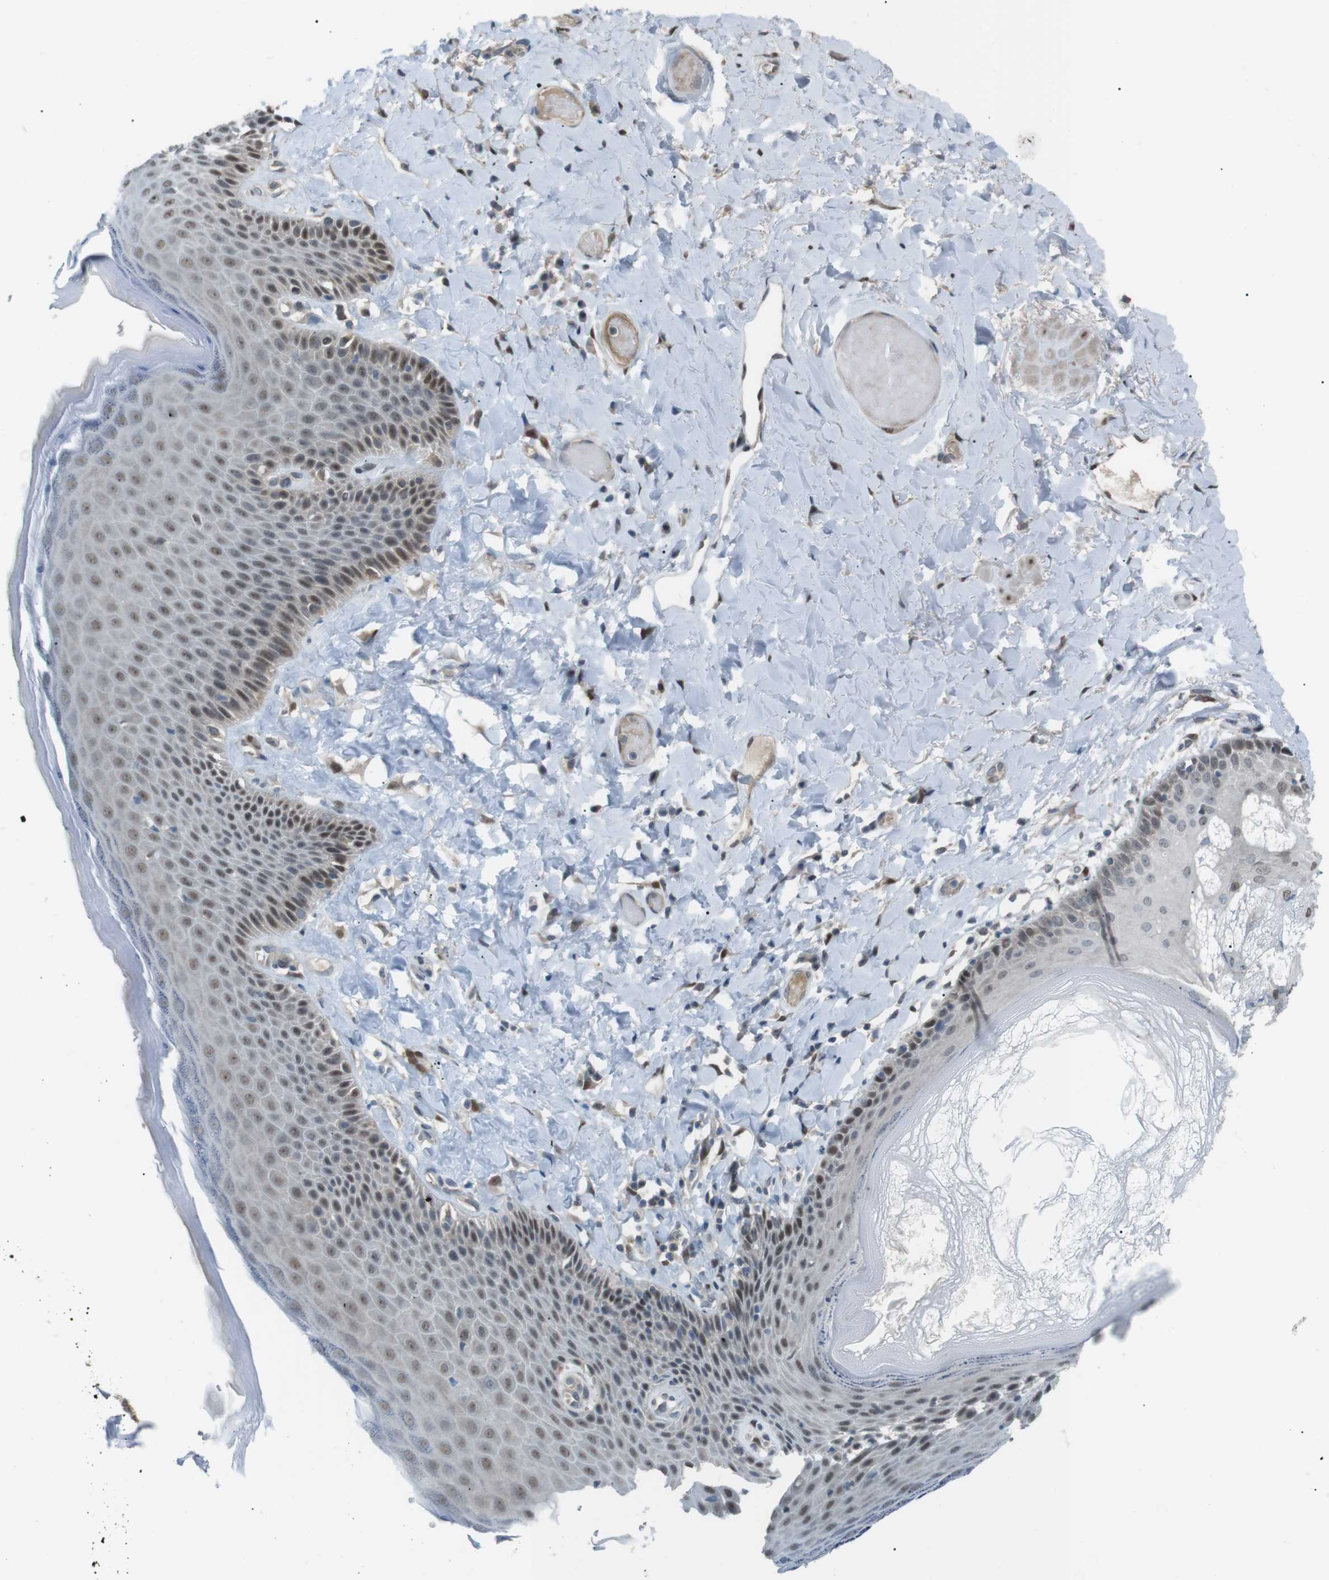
{"staining": {"intensity": "moderate", "quantity": "25%-75%", "location": "cytoplasmic/membranous,nuclear"}, "tissue": "skin", "cell_type": "Epidermal cells", "image_type": "normal", "snomed": [{"axis": "morphology", "description": "Normal tissue, NOS"}, {"axis": "topography", "description": "Anal"}], "caption": "Immunohistochemical staining of benign skin exhibits medium levels of moderate cytoplasmic/membranous,nuclear staining in approximately 25%-75% of epidermal cells. (IHC, brightfield microscopy, high magnification).", "gene": "SRPK2", "patient": {"sex": "male", "age": 69}}